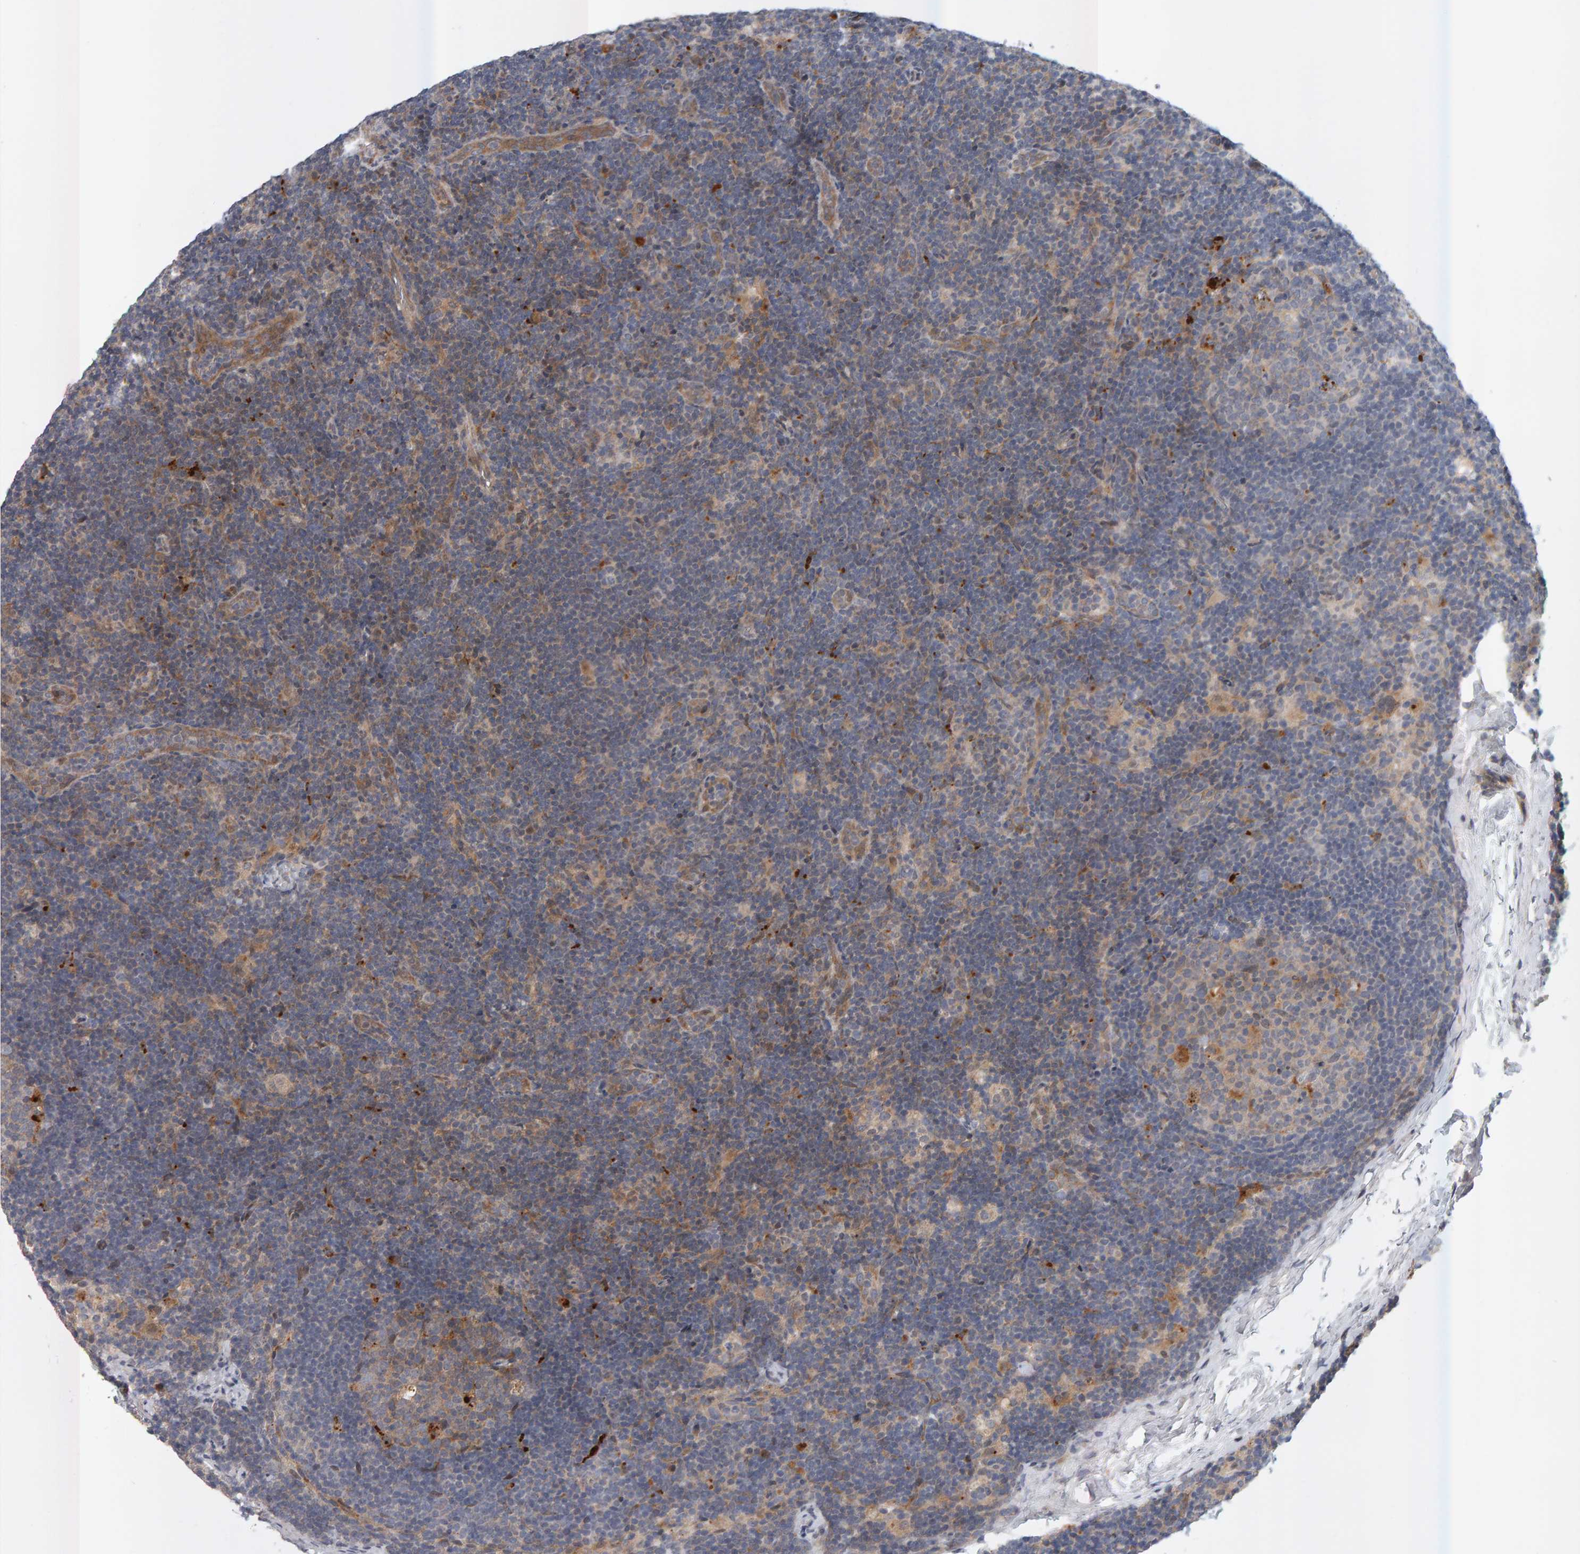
{"staining": {"intensity": "moderate", "quantity": "<25%", "location": "cytoplasmic/membranous"}, "tissue": "lymph node", "cell_type": "Germinal center cells", "image_type": "normal", "snomed": [{"axis": "morphology", "description": "Normal tissue, NOS"}, {"axis": "topography", "description": "Lymph node"}], "caption": "Approximately <25% of germinal center cells in unremarkable lymph node reveal moderate cytoplasmic/membranous protein positivity as visualized by brown immunohistochemical staining.", "gene": "ZNF160", "patient": {"sex": "female", "age": 22}}